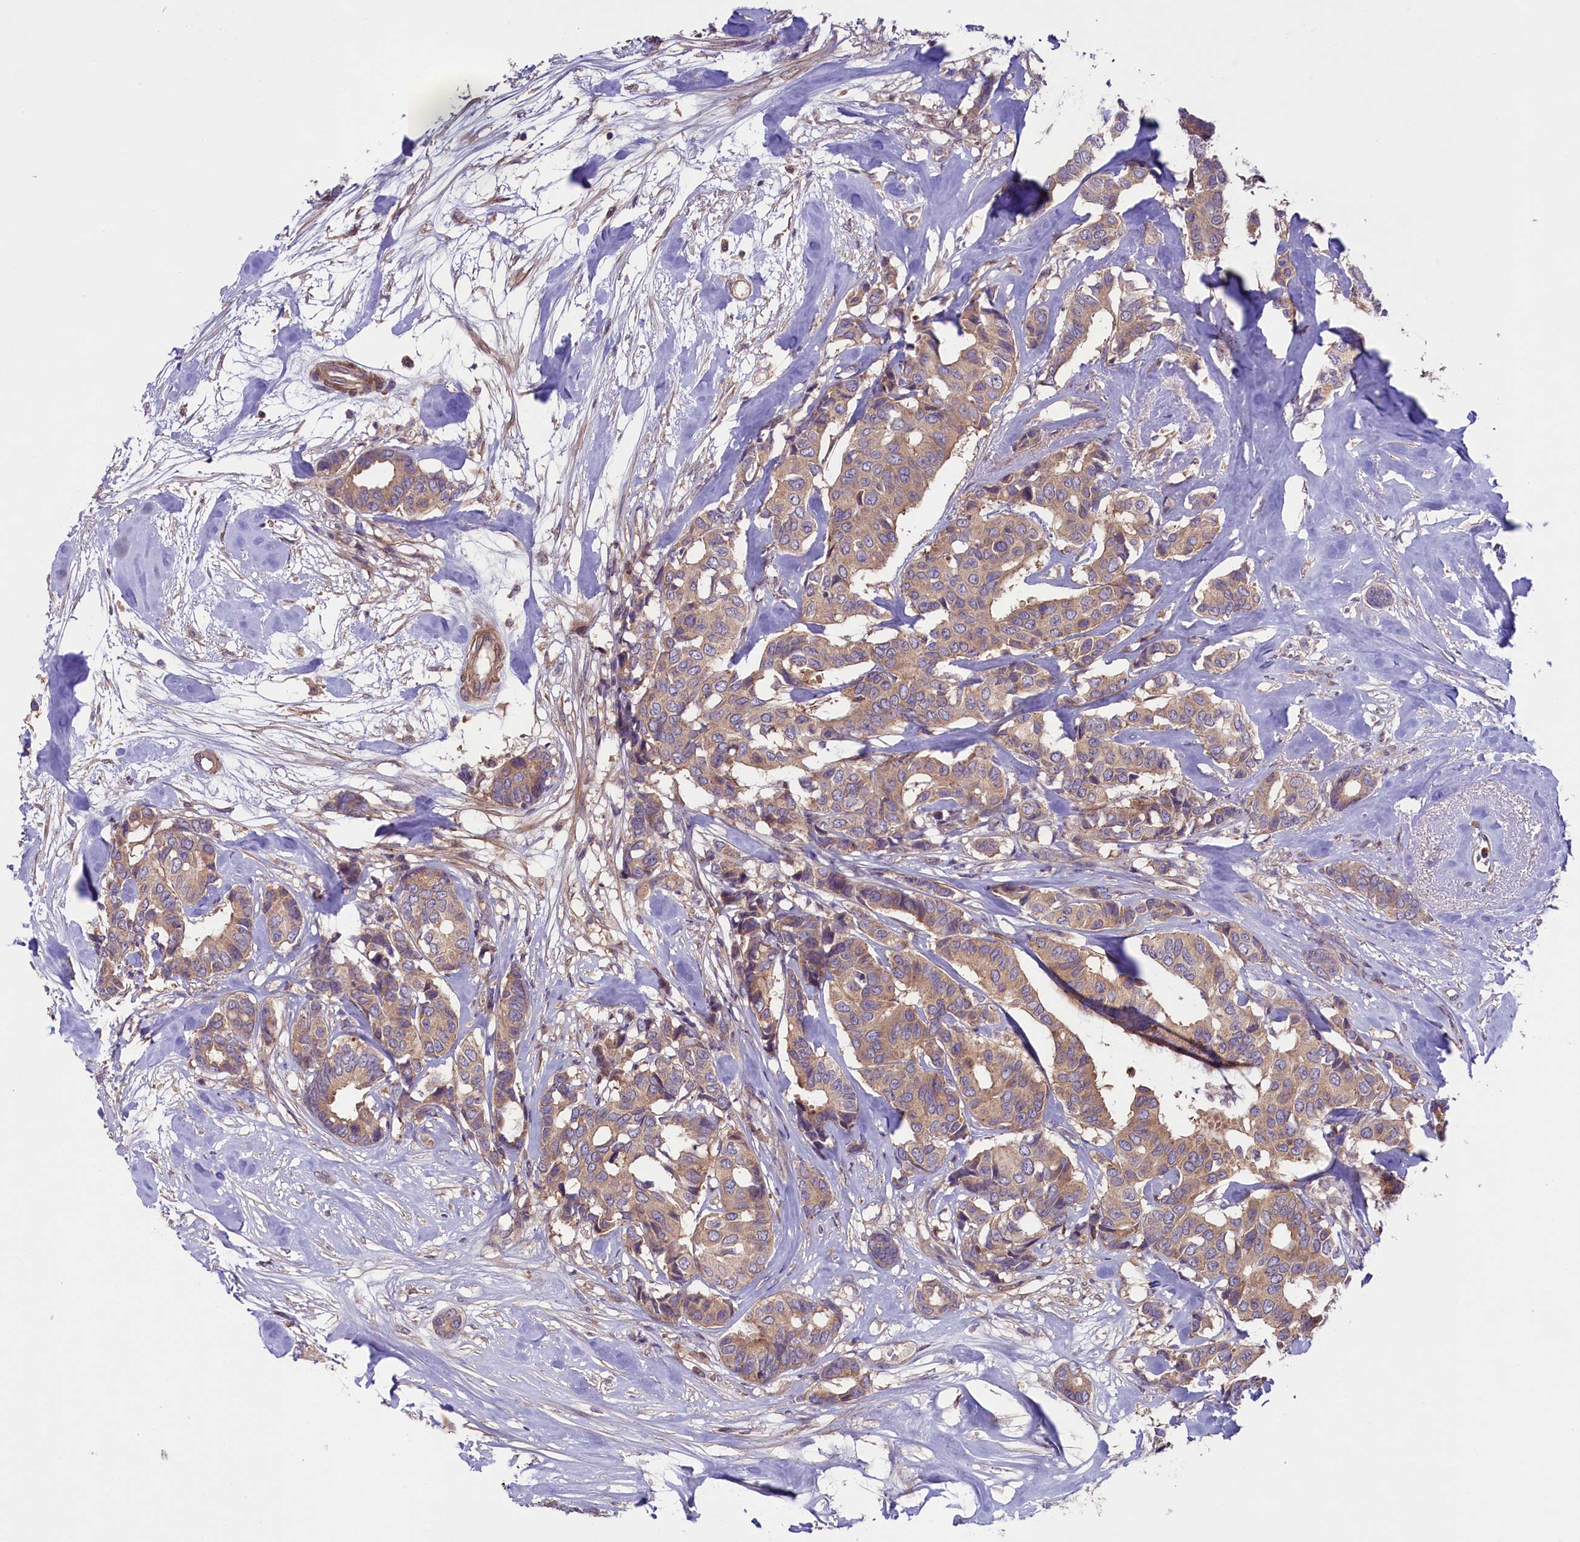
{"staining": {"intensity": "weak", "quantity": ">75%", "location": "cytoplasmic/membranous"}, "tissue": "breast cancer", "cell_type": "Tumor cells", "image_type": "cancer", "snomed": [{"axis": "morphology", "description": "Duct carcinoma"}, {"axis": "topography", "description": "Breast"}], "caption": "Breast cancer was stained to show a protein in brown. There is low levels of weak cytoplasmic/membranous expression in about >75% of tumor cells.", "gene": "COG8", "patient": {"sex": "female", "age": 87}}